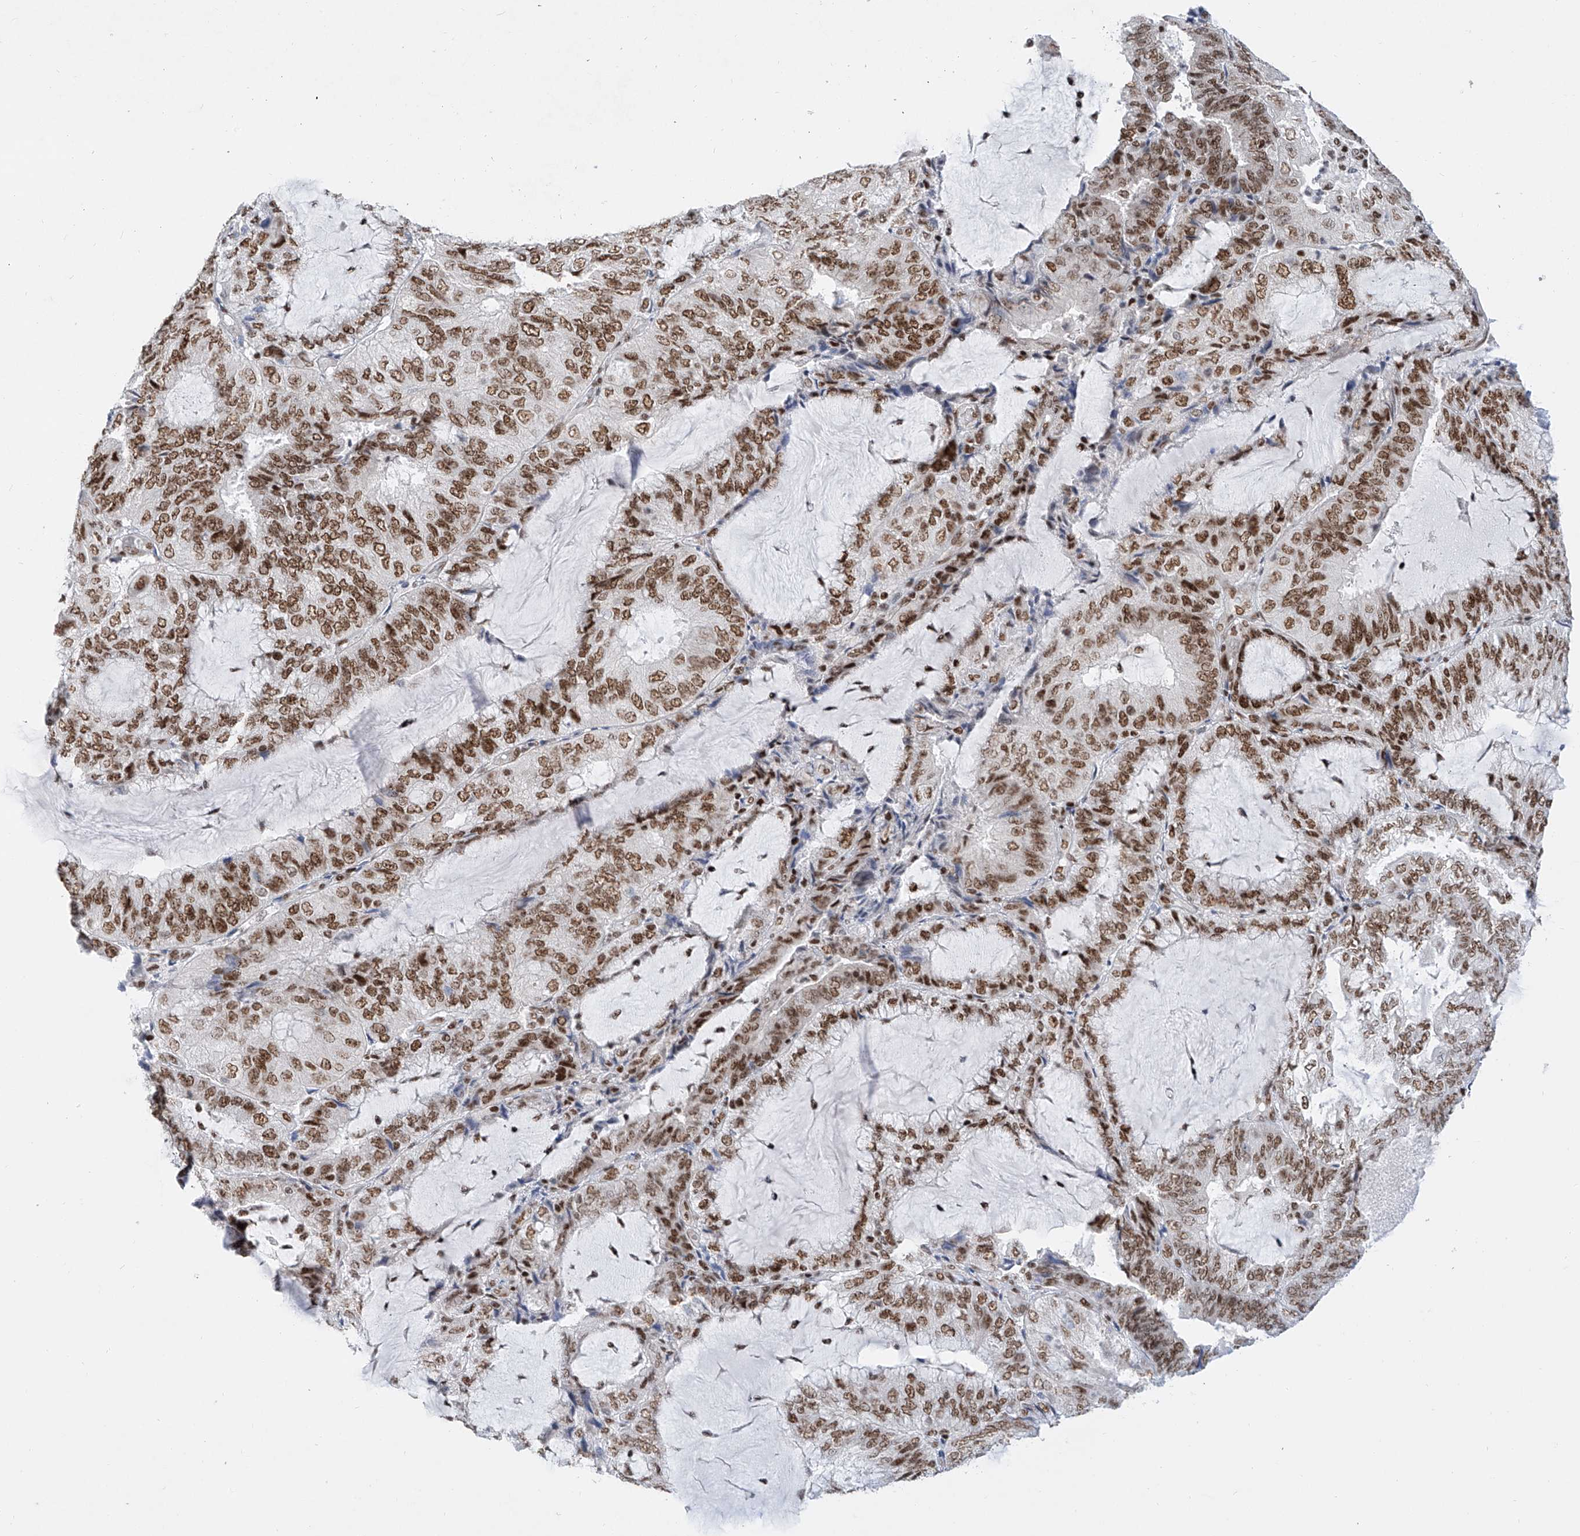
{"staining": {"intensity": "moderate", "quantity": ">75%", "location": "nuclear"}, "tissue": "endometrial cancer", "cell_type": "Tumor cells", "image_type": "cancer", "snomed": [{"axis": "morphology", "description": "Adenocarcinoma, NOS"}, {"axis": "topography", "description": "Endometrium"}], "caption": "This micrograph reveals endometrial adenocarcinoma stained with immunohistochemistry to label a protein in brown. The nuclear of tumor cells show moderate positivity for the protein. Nuclei are counter-stained blue.", "gene": "TAF4", "patient": {"sex": "female", "age": 81}}